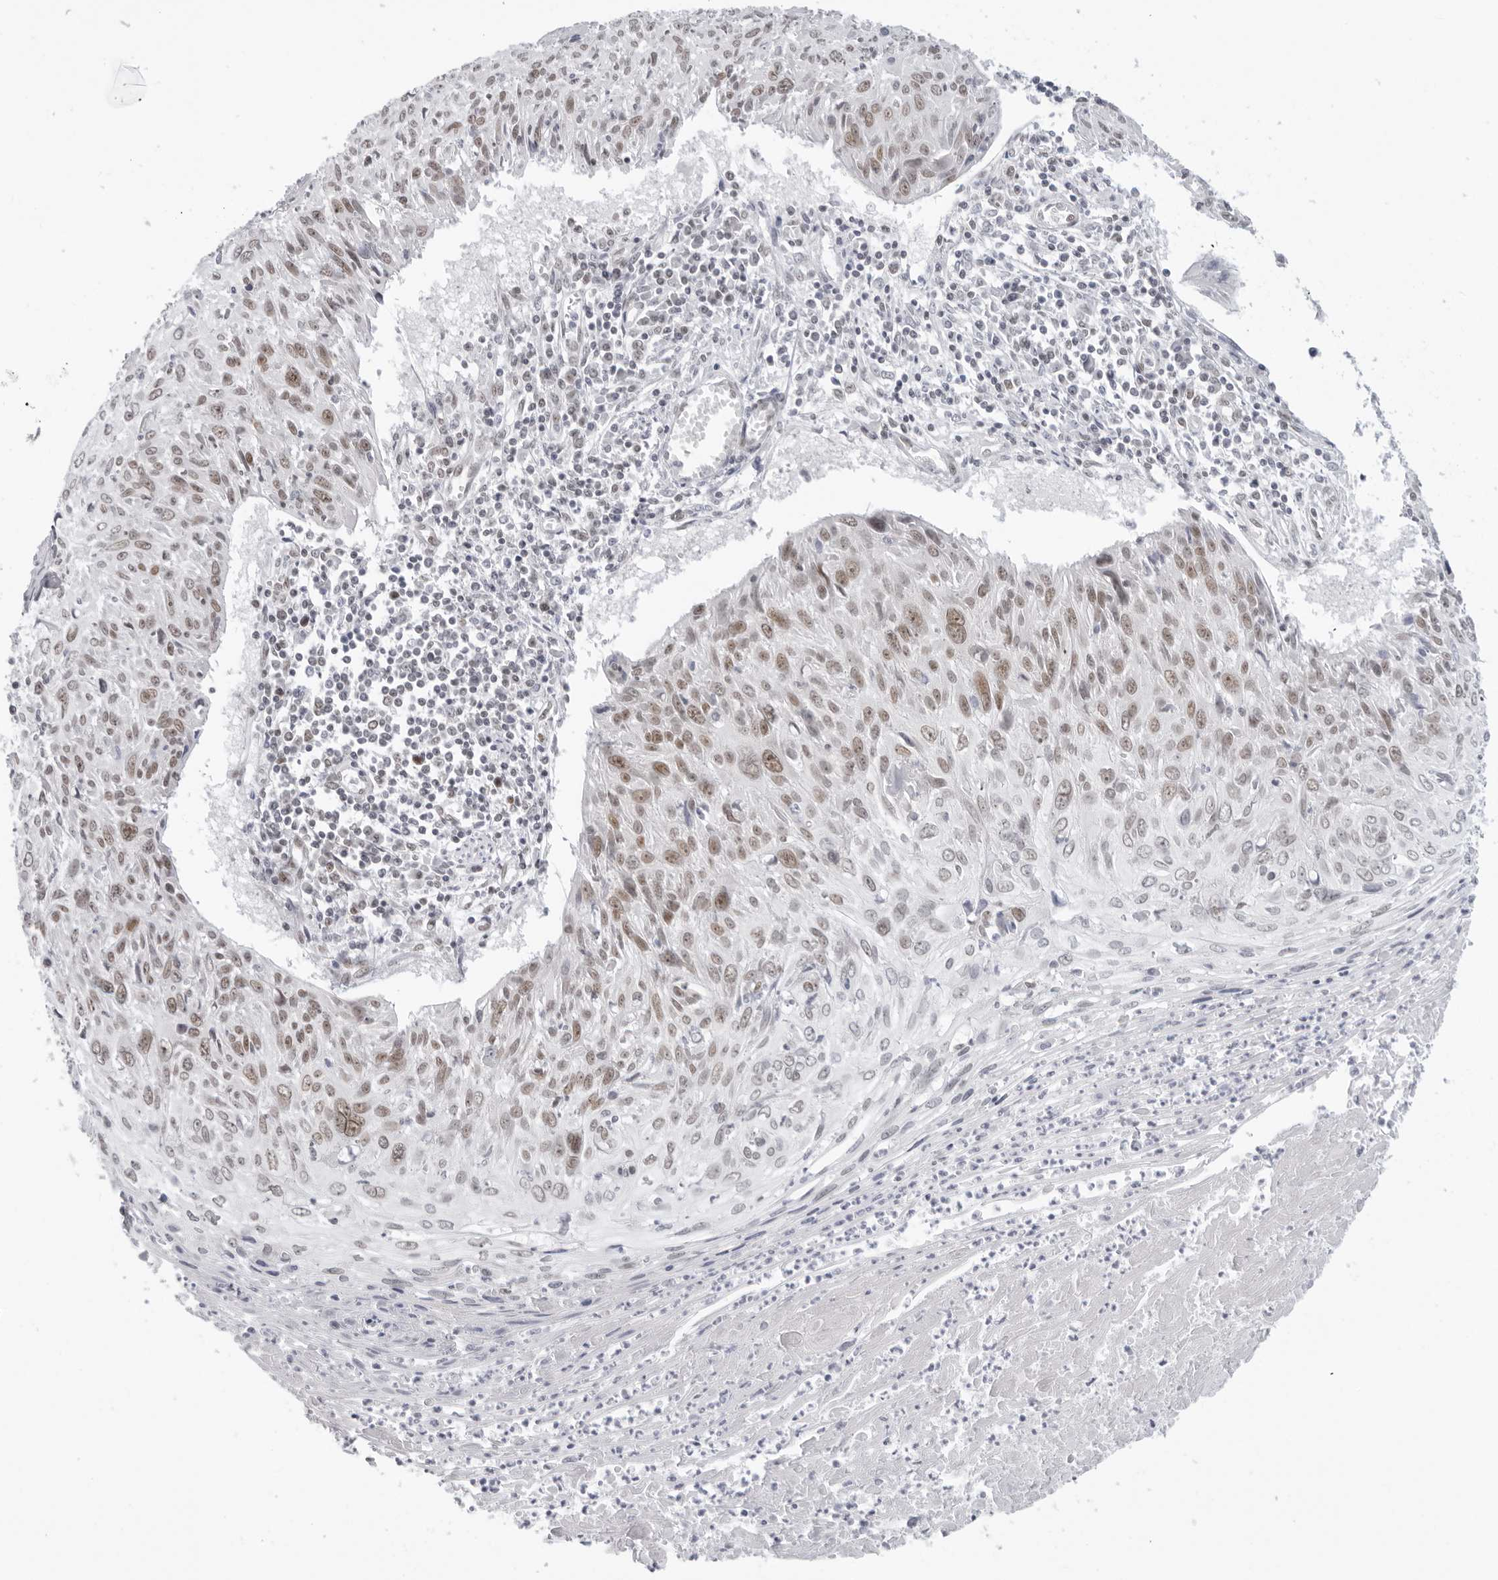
{"staining": {"intensity": "moderate", "quantity": "25%-75%", "location": "nuclear"}, "tissue": "cervical cancer", "cell_type": "Tumor cells", "image_type": "cancer", "snomed": [{"axis": "morphology", "description": "Squamous cell carcinoma, NOS"}, {"axis": "topography", "description": "Cervix"}], "caption": "Immunohistochemistry (IHC) photomicrograph of cervical cancer stained for a protein (brown), which displays medium levels of moderate nuclear expression in about 25%-75% of tumor cells.", "gene": "FOXK2", "patient": {"sex": "female", "age": 51}}